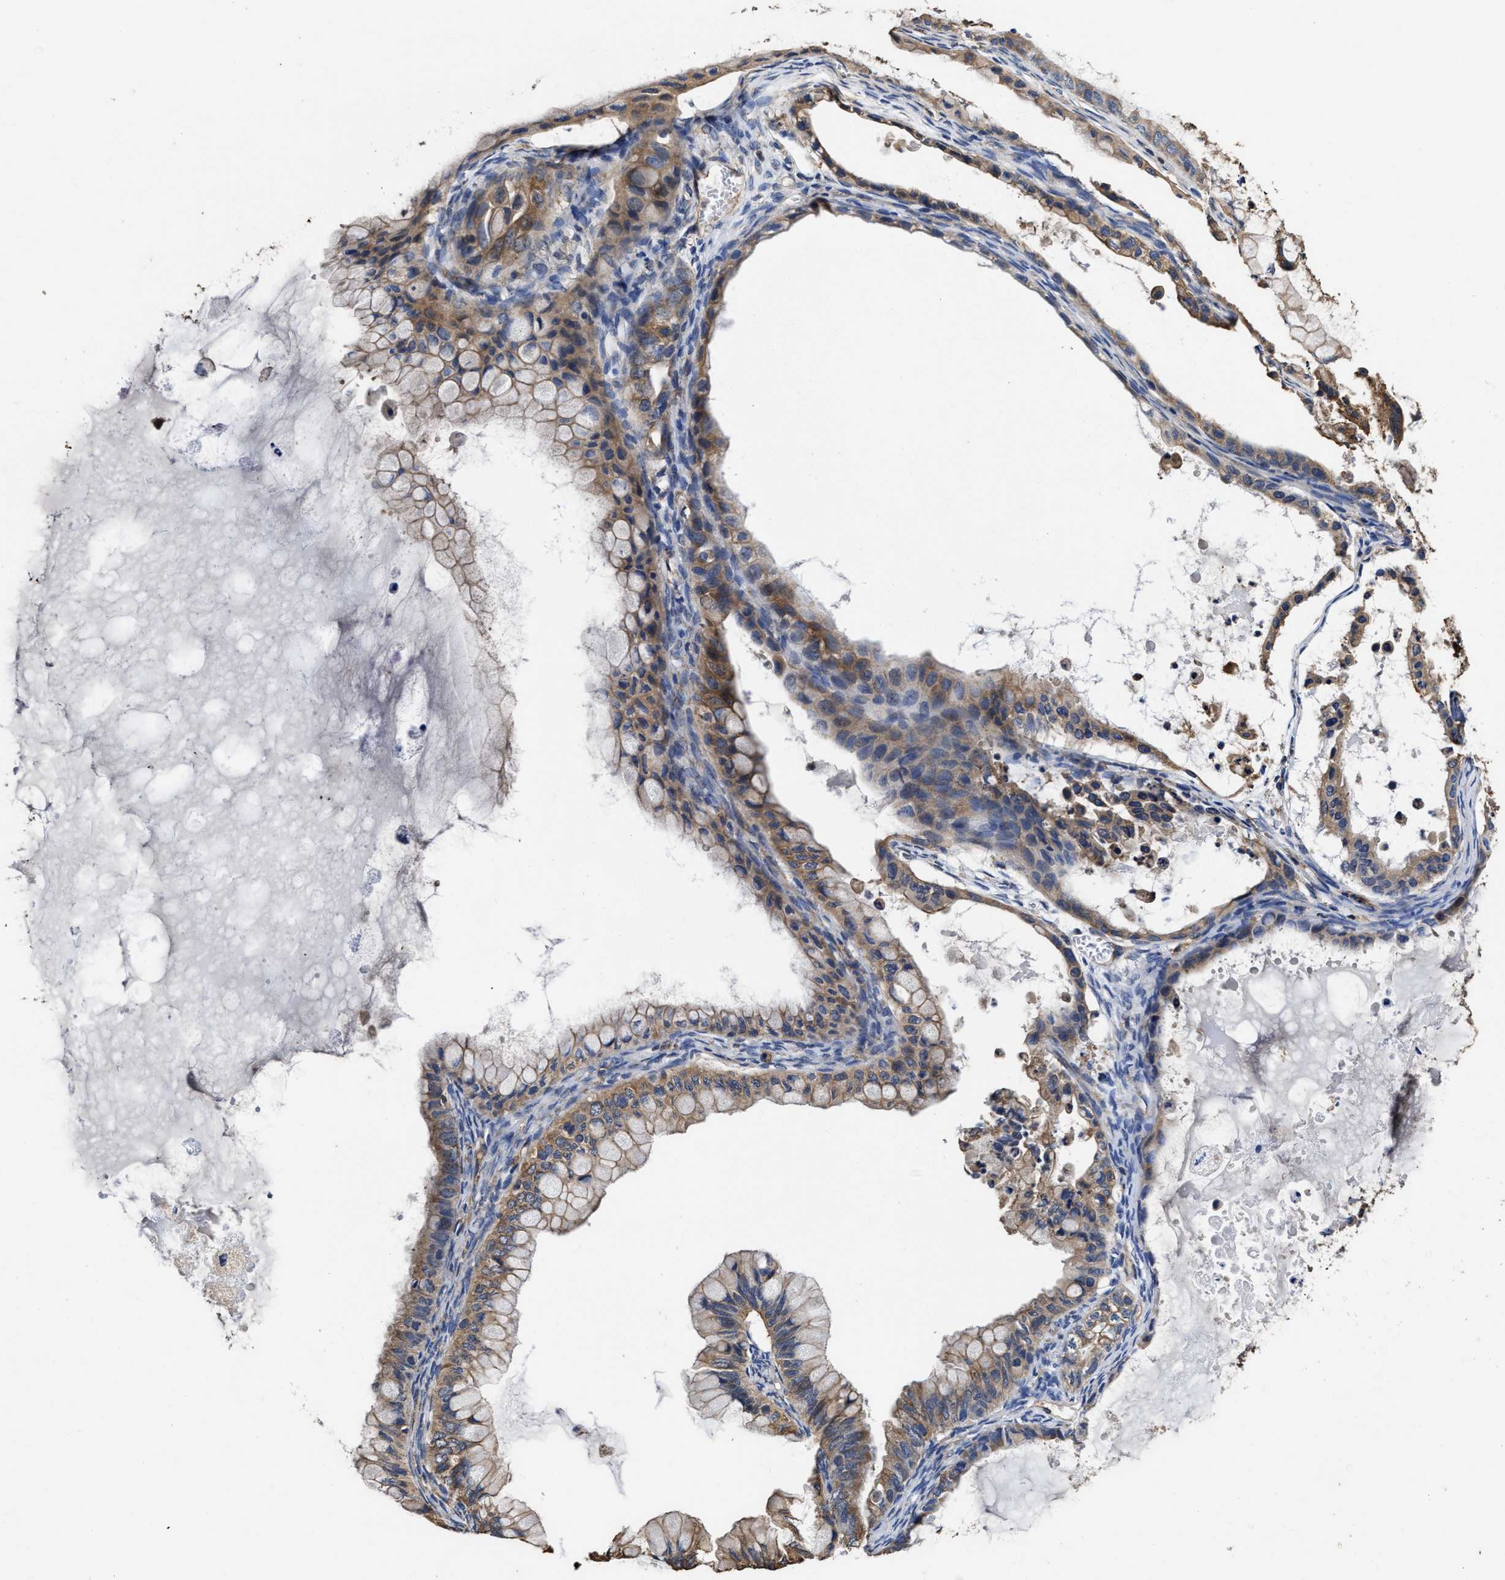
{"staining": {"intensity": "moderate", "quantity": ">75%", "location": "cytoplasmic/membranous"}, "tissue": "ovarian cancer", "cell_type": "Tumor cells", "image_type": "cancer", "snomed": [{"axis": "morphology", "description": "Cystadenocarcinoma, mucinous, NOS"}, {"axis": "topography", "description": "Ovary"}], "caption": "Immunohistochemistry of ovarian cancer demonstrates medium levels of moderate cytoplasmic/membranous staining in approximately >75% of tumor cells.", "gene": "SFXN4", "patient": {"sex": "female", "age": 80}}